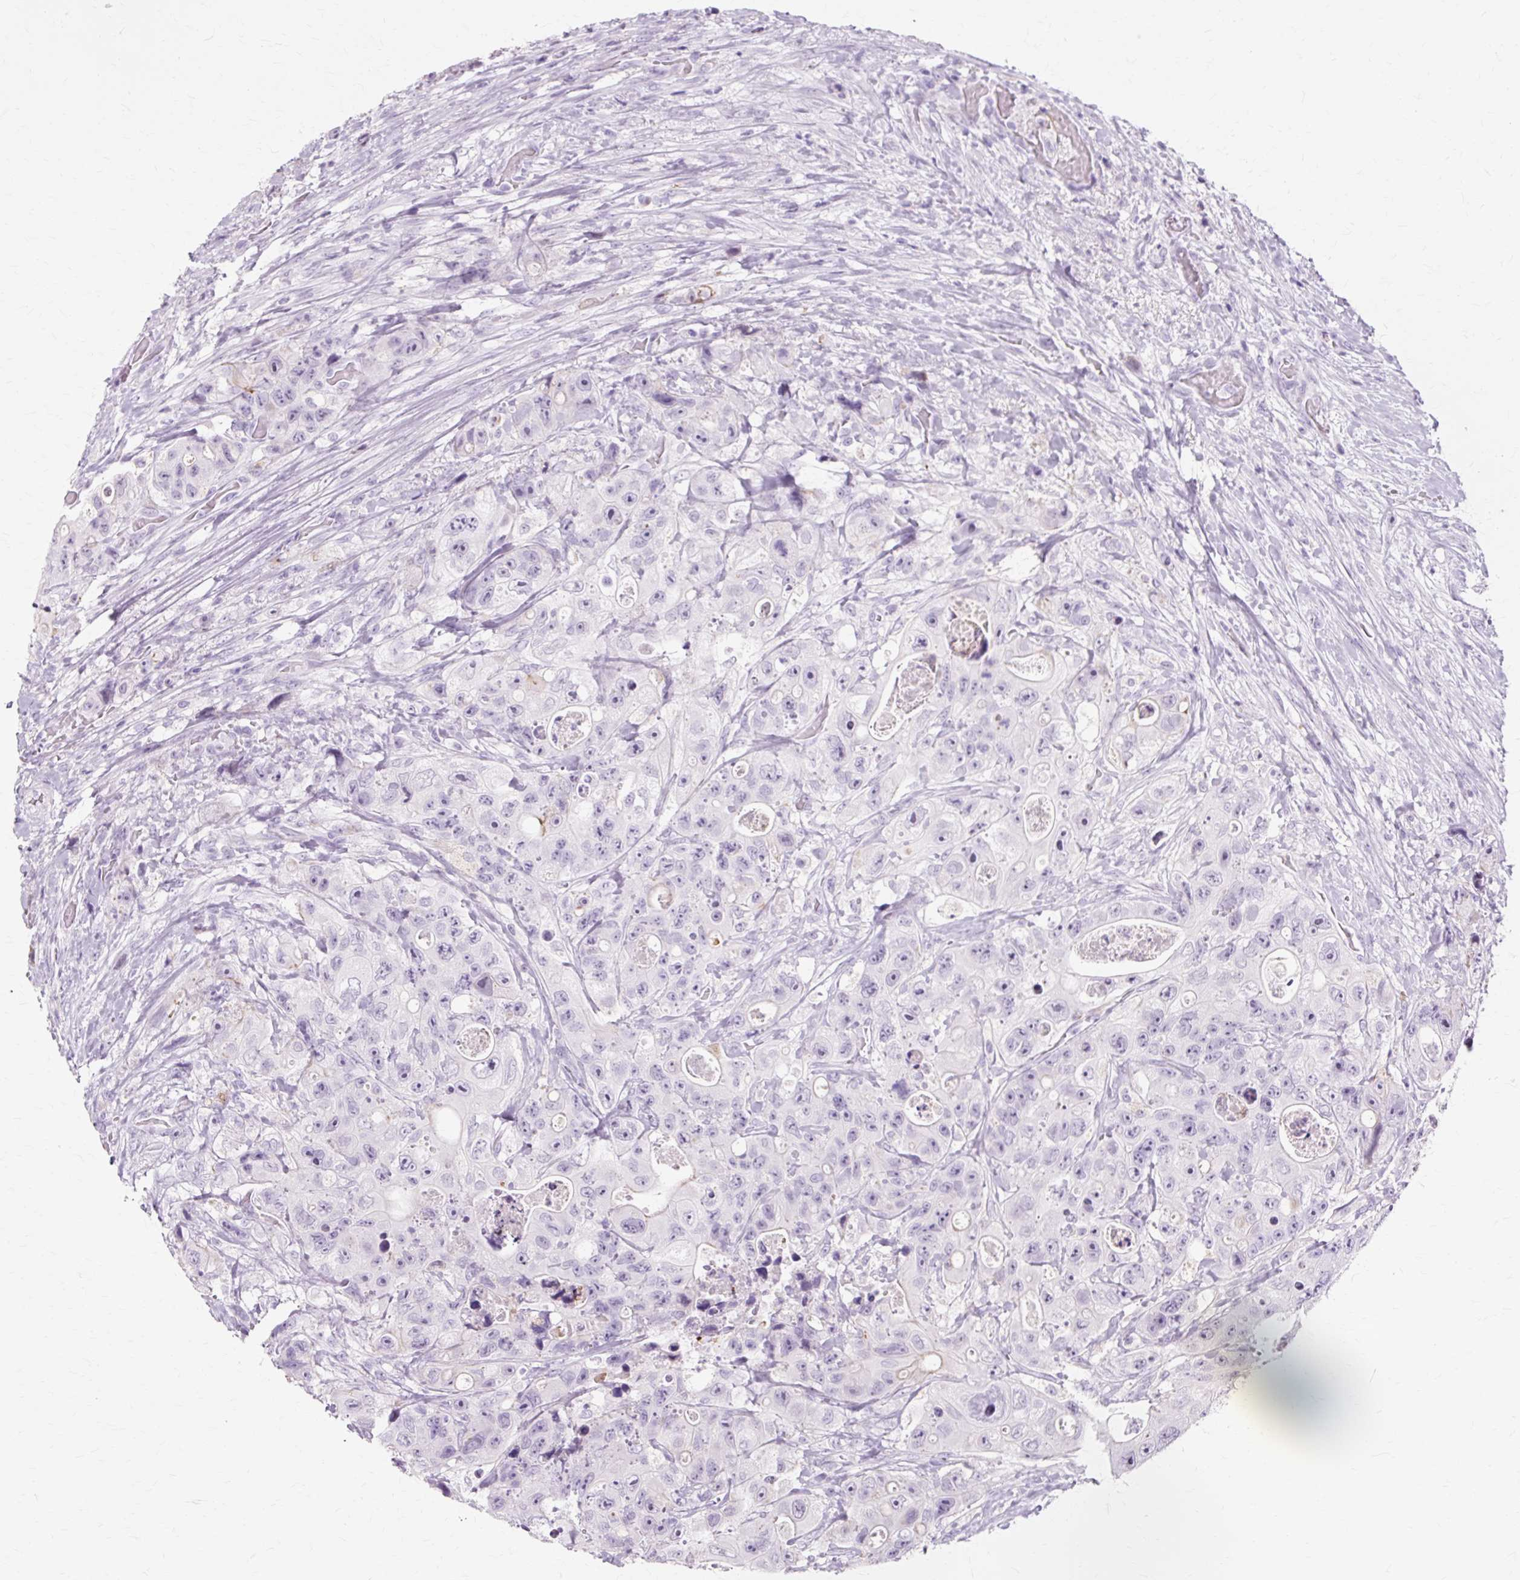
{"staining": {"intensity": "negative", "quantity": "none", "location": "none"}, "tissue": "colorectal cancer", "cell_type": "Tumor cells", "image_type": "cancer", "snomed": [{"axis": "morphology", "description": "Adenocarcinoma, NOS"}, {"axis": "topography", "description": "Colon"}], "caption": "Immunohistochemistry photomicrograph of adenocarcinoma (colorectal) stained for a protein (brown), which shows no staining in tumor cells.", "gene": "IRX2", "patient": {"sex": "female", "age": 46}}